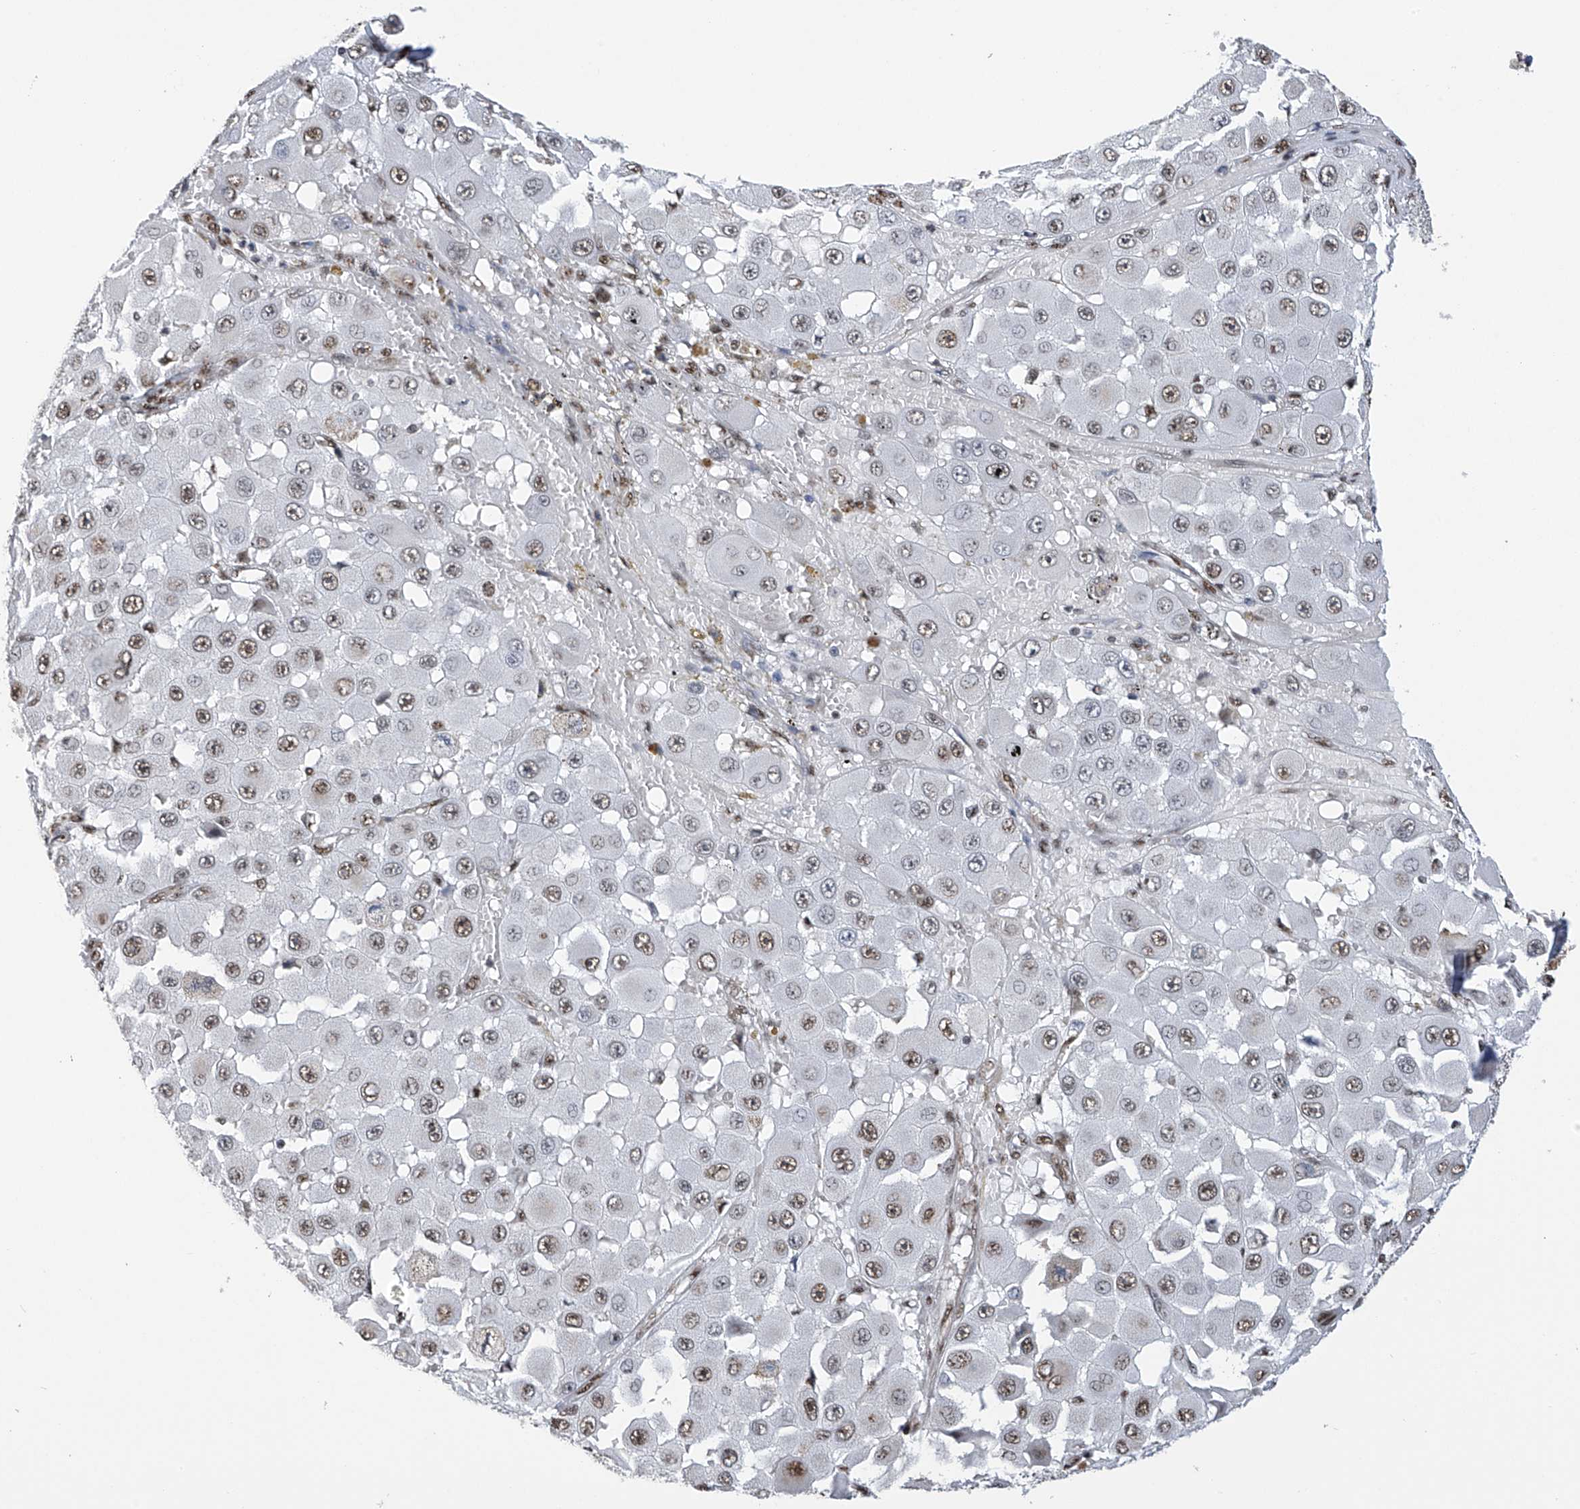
{"staining": {"intensity": "moderate", "quantity": ">75%", "location": "nuclear"}, "tissue": "melanoma", "cell_type": "Tumor cells", "image_type": "cancer", "snomed": [{"axis": "morphology", "description": "Malignant melanoma, NOS"}, {"axis": "topography", "description": "Skin"}], "caption": "There is medium levels of moderate nuclear staining in tumor cells of melanoma, as demonstrated by immunohistochemical staining (brown color).", "gene": "APLF", "patient": {"sex": "female", "age": 81}}